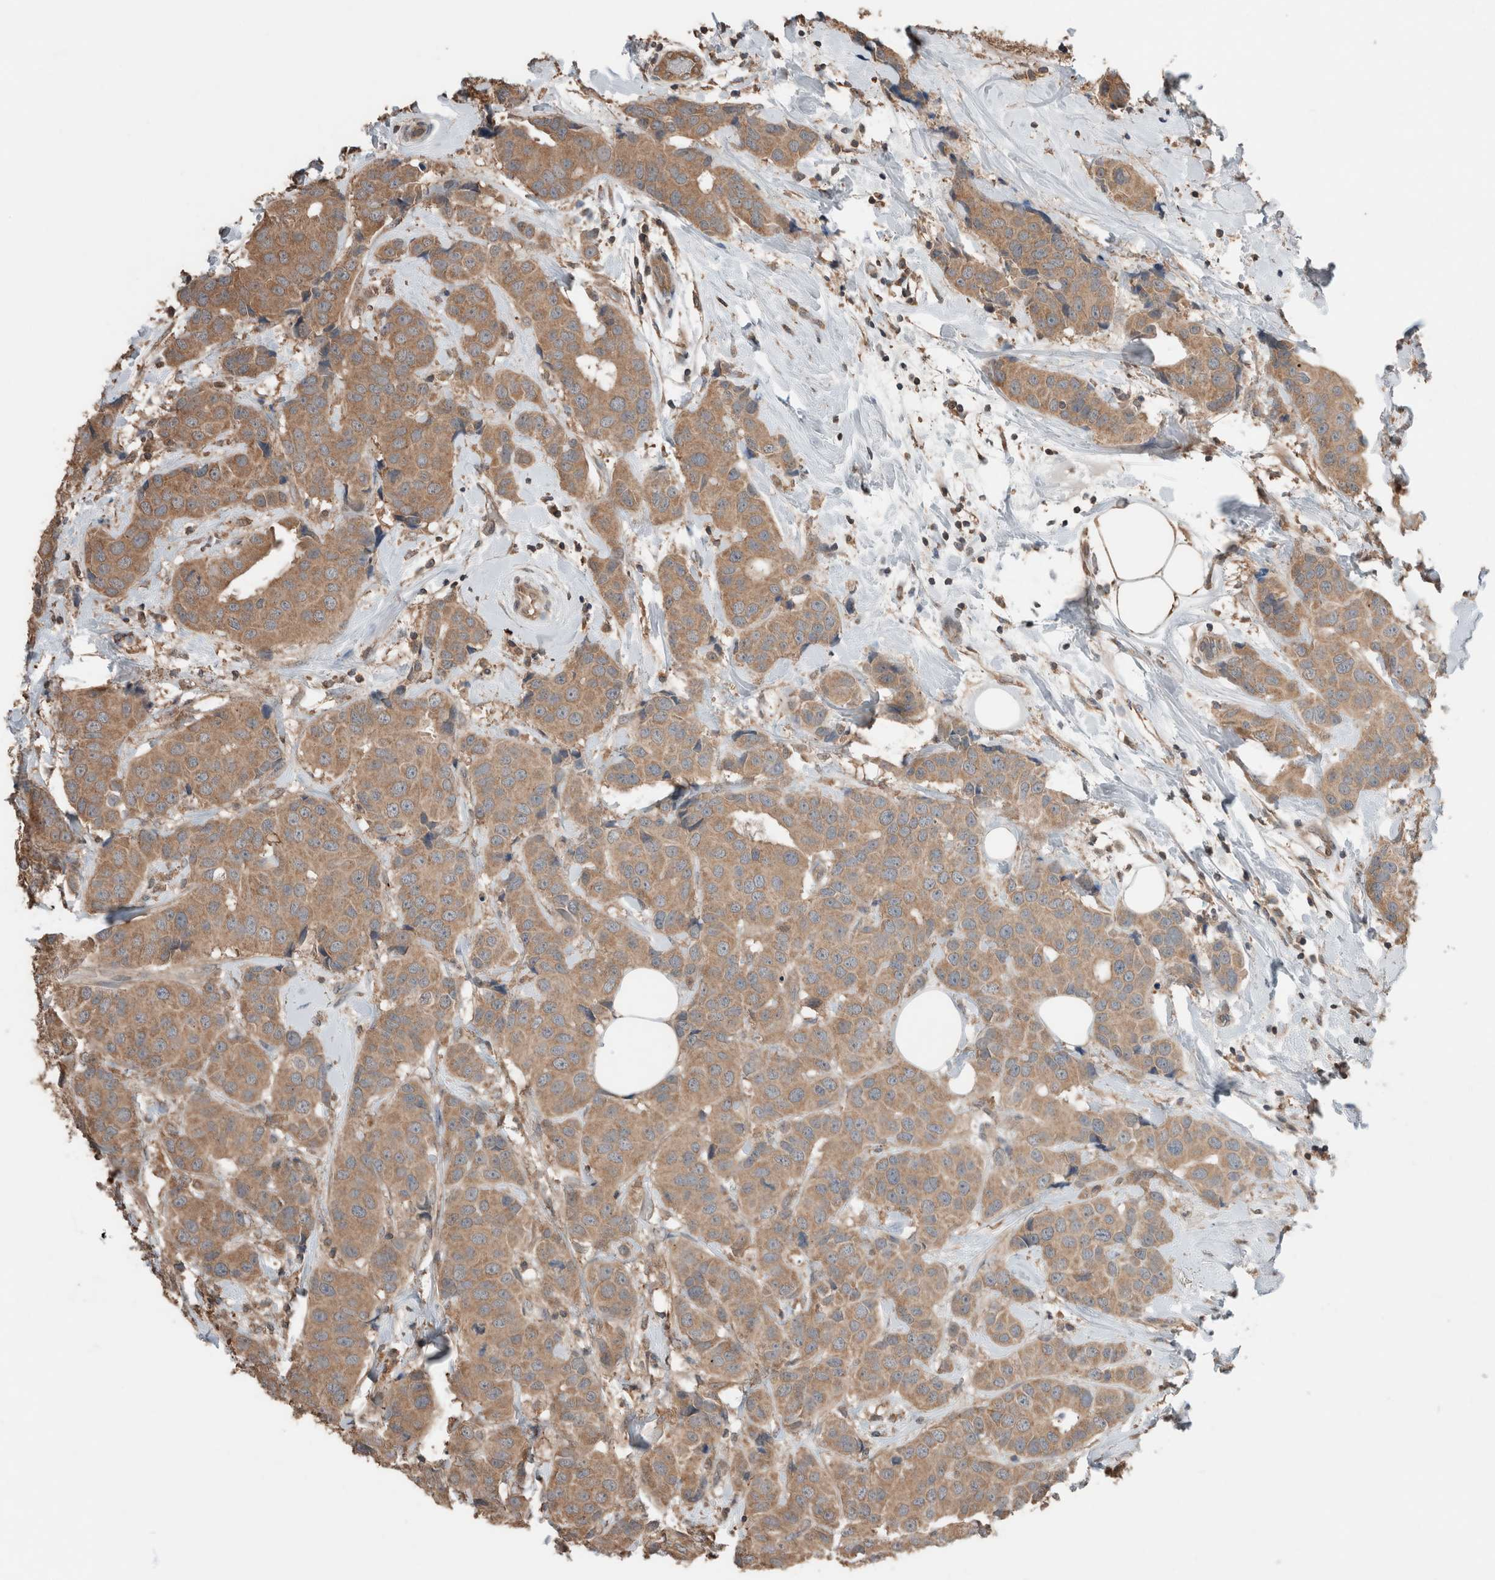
{"staining": {"intensity": "moderate", "quantity": ">75%", "location": "cytoplasmic/membranous"}, "tissue": "breast cancer", "cell_type": "Tumor cells", "image_type": "cancer", "snomed": [{"axis": "morphology", "description": "Normal tissue, NOS"}, {"axis": "morphology", "description": "Duct carcinoma"}, {"axis": "topography", "description": "Breast"}], "caption": "This histopathology image displays immunohistochemistry (IHC) staining of breast cancer, with medium moderate cytoplasmic/membranous positivity in approximately >75% of tumor cells.", "gene": "ERAP2", "patient": {"sex": "female", "age": 39}}